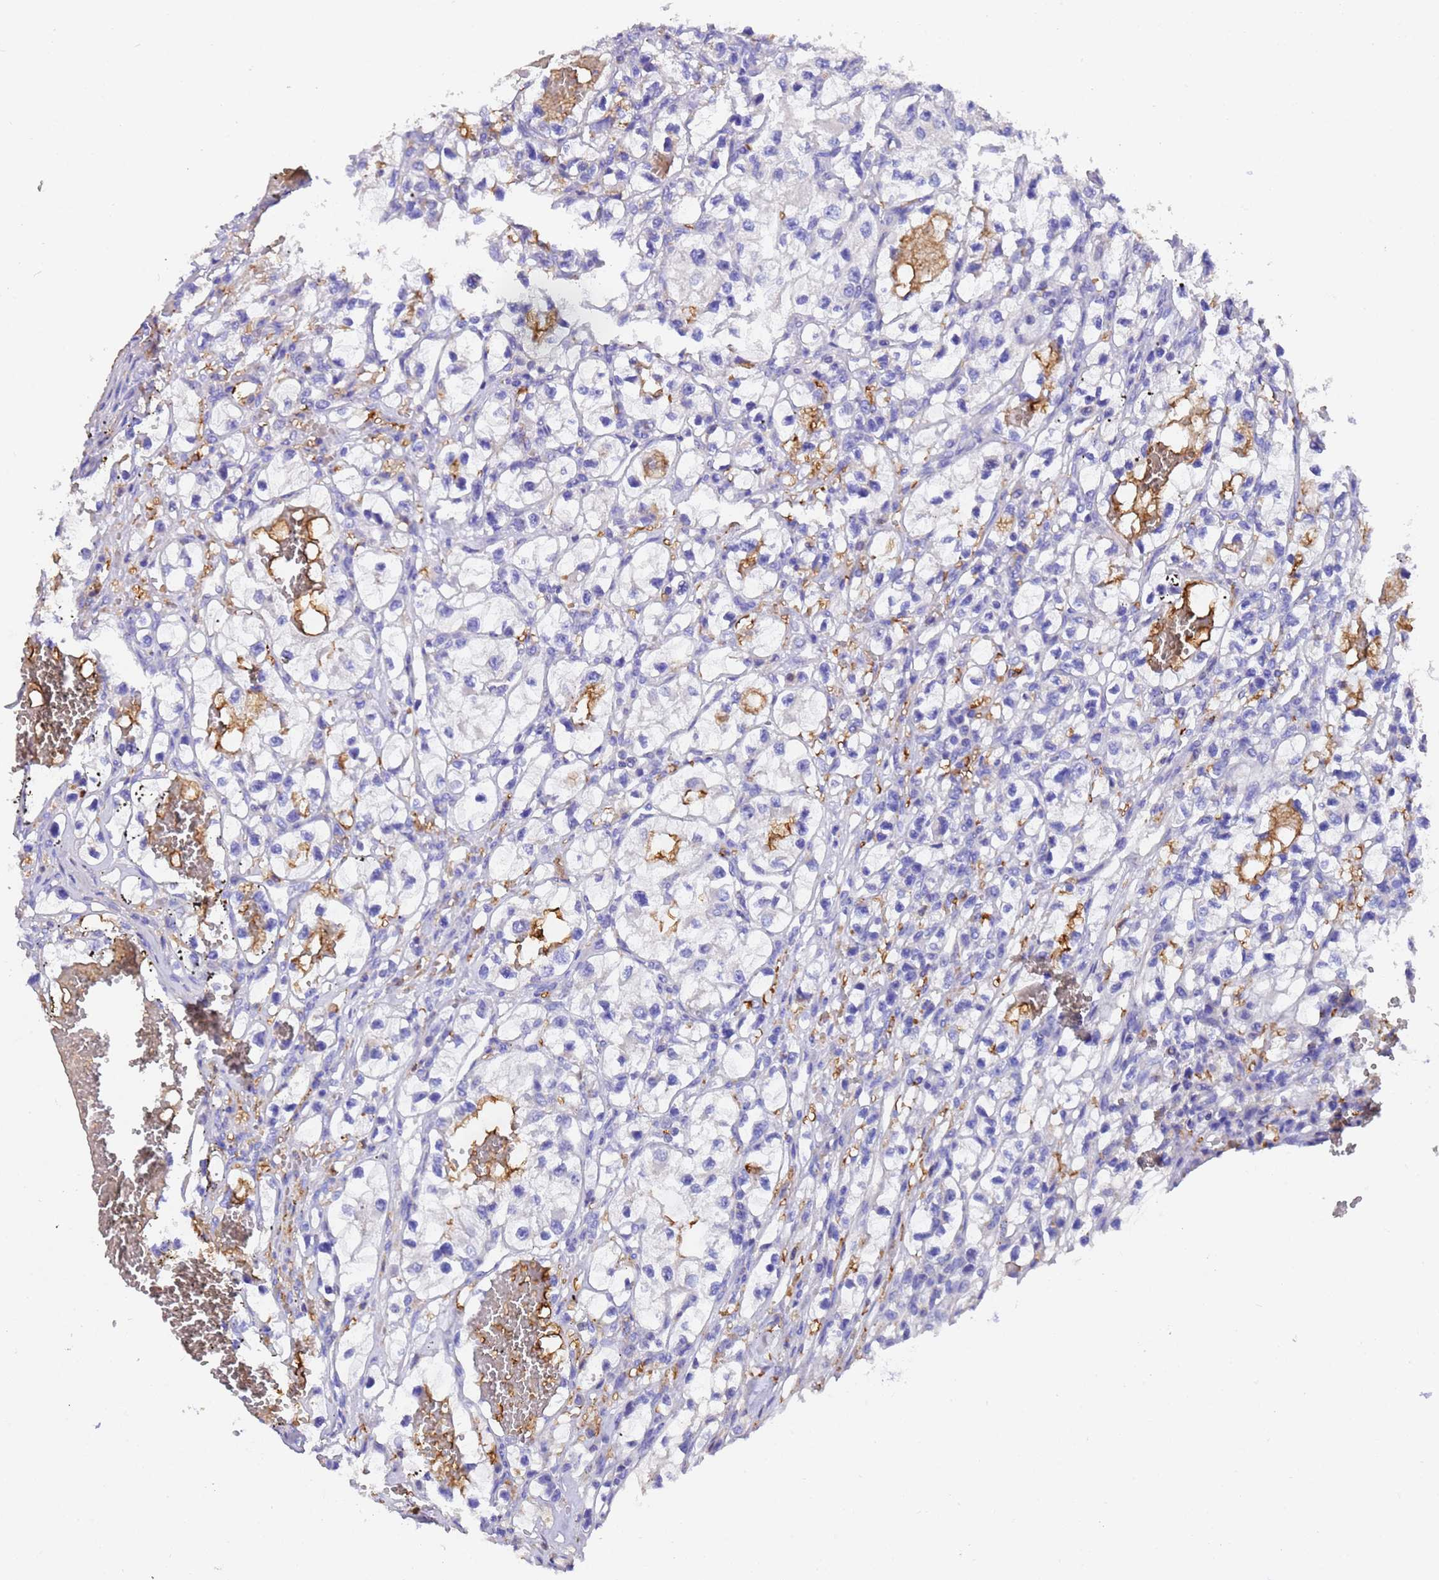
{"staining": {"intensity": "negative", "quantity": "none", "location": "none"}, "tissue": "renal cancer", "cell_type": "Tumor cells", "image_type": "cancer", "snomed": [{"axis": "morphology", "description": "Adenocarcinoma, NOS"}, {"axis": "topography", "description": "Kidney"}], "caption": "IHC of renal cancer (adenocarcinoma) demonstrates no positivity in tumor cells.", "gene": "ELP6", "patient": {"sex": "female", "age": 57}}